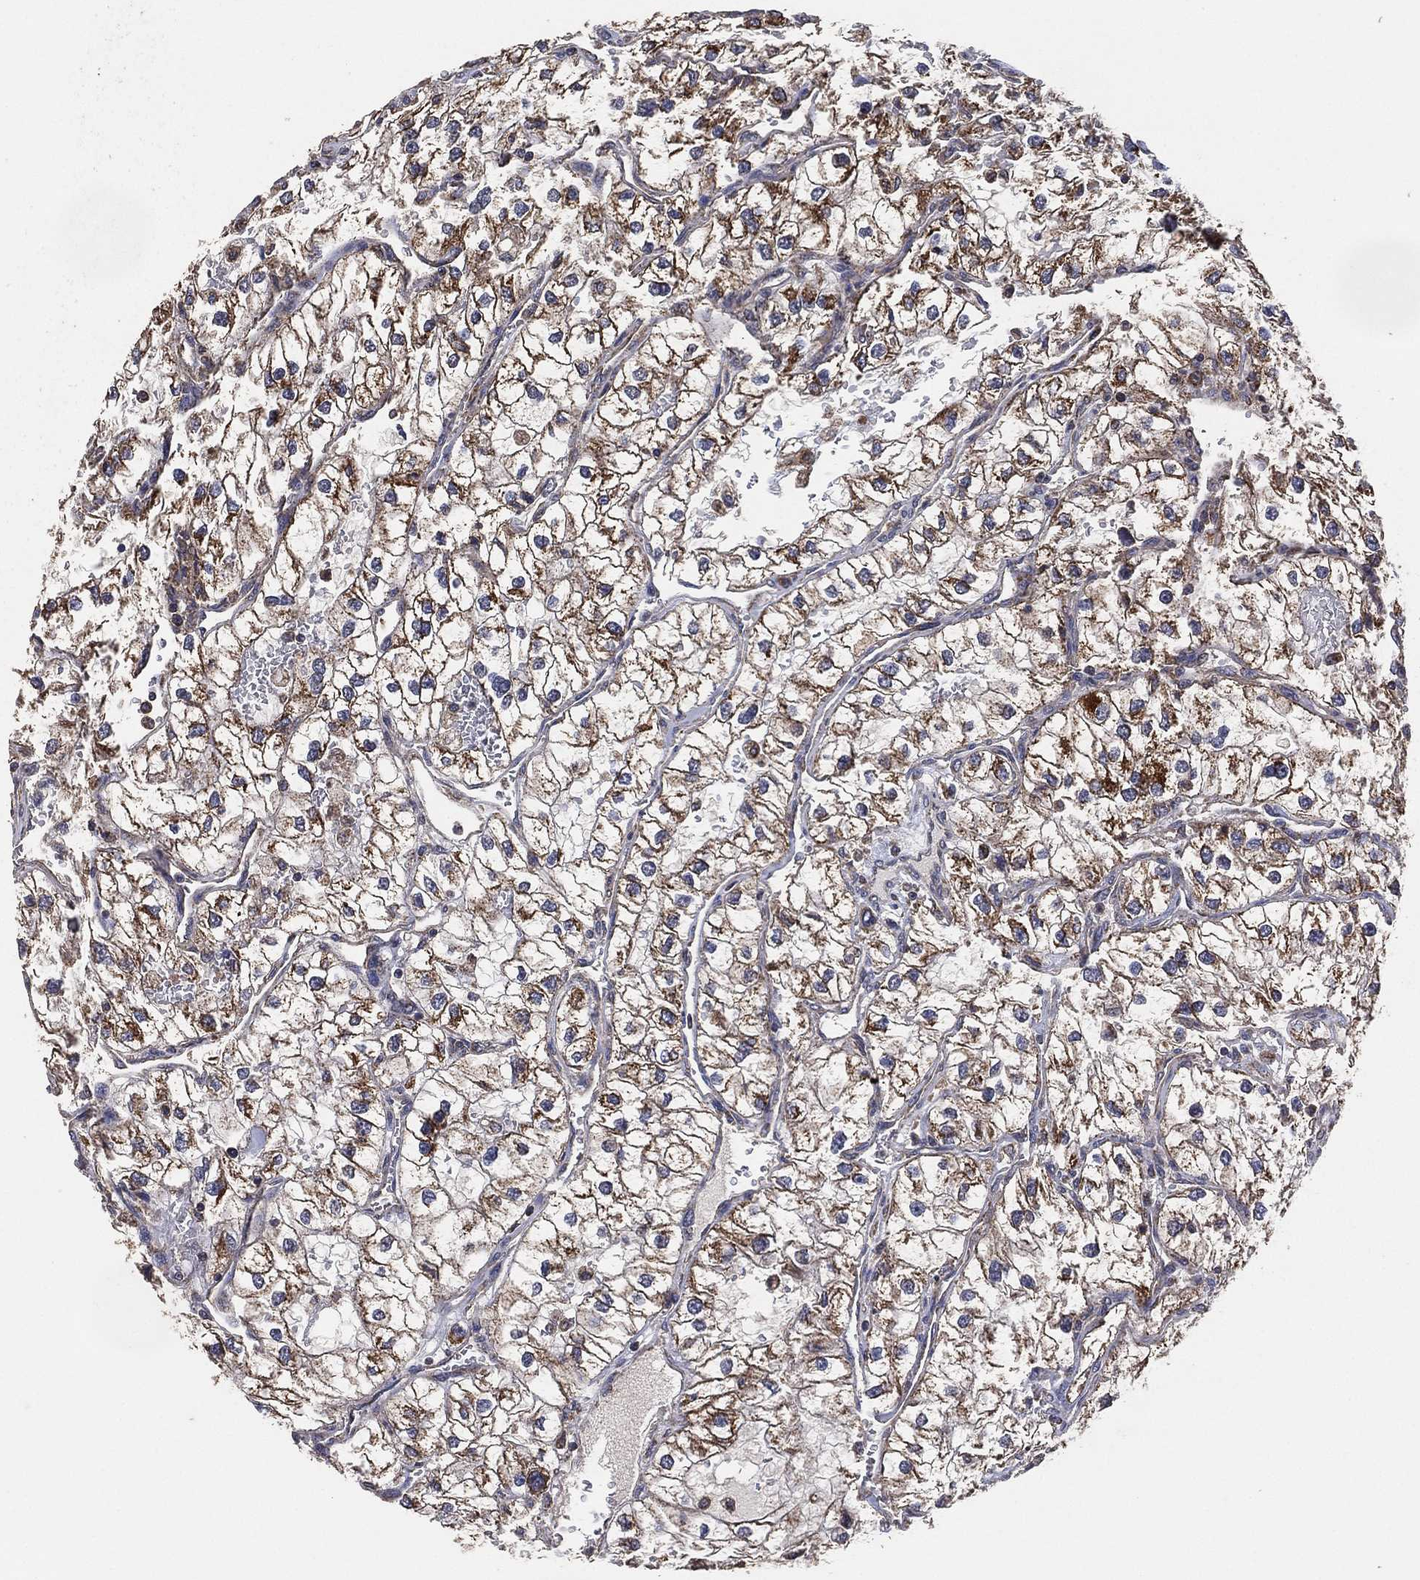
{"staining": {"intensity": "moderate", "quantity": "25%-75%", "location": "cytoplasmic/membranous"}, "tissue": "renal cancer", "cell_type": "Tumor cells", "image_type": "cancer", "snomed": [{"axis": "morphology", "description": "Adenocarcinoma, NOS"}, {"axis": "topography", "description": "Kidney"}], "caption": "Renal adenocarcinoma stained with immunohistochemistry reveals moderate cytoplasmic/membranous staining in approximately 25%-75% of tumor cells. (brown staining indicates protein expression, while blue staining denotes nuclei).", "gene": "LIMD1", "patient": {"sex": "male", "age": 59}}